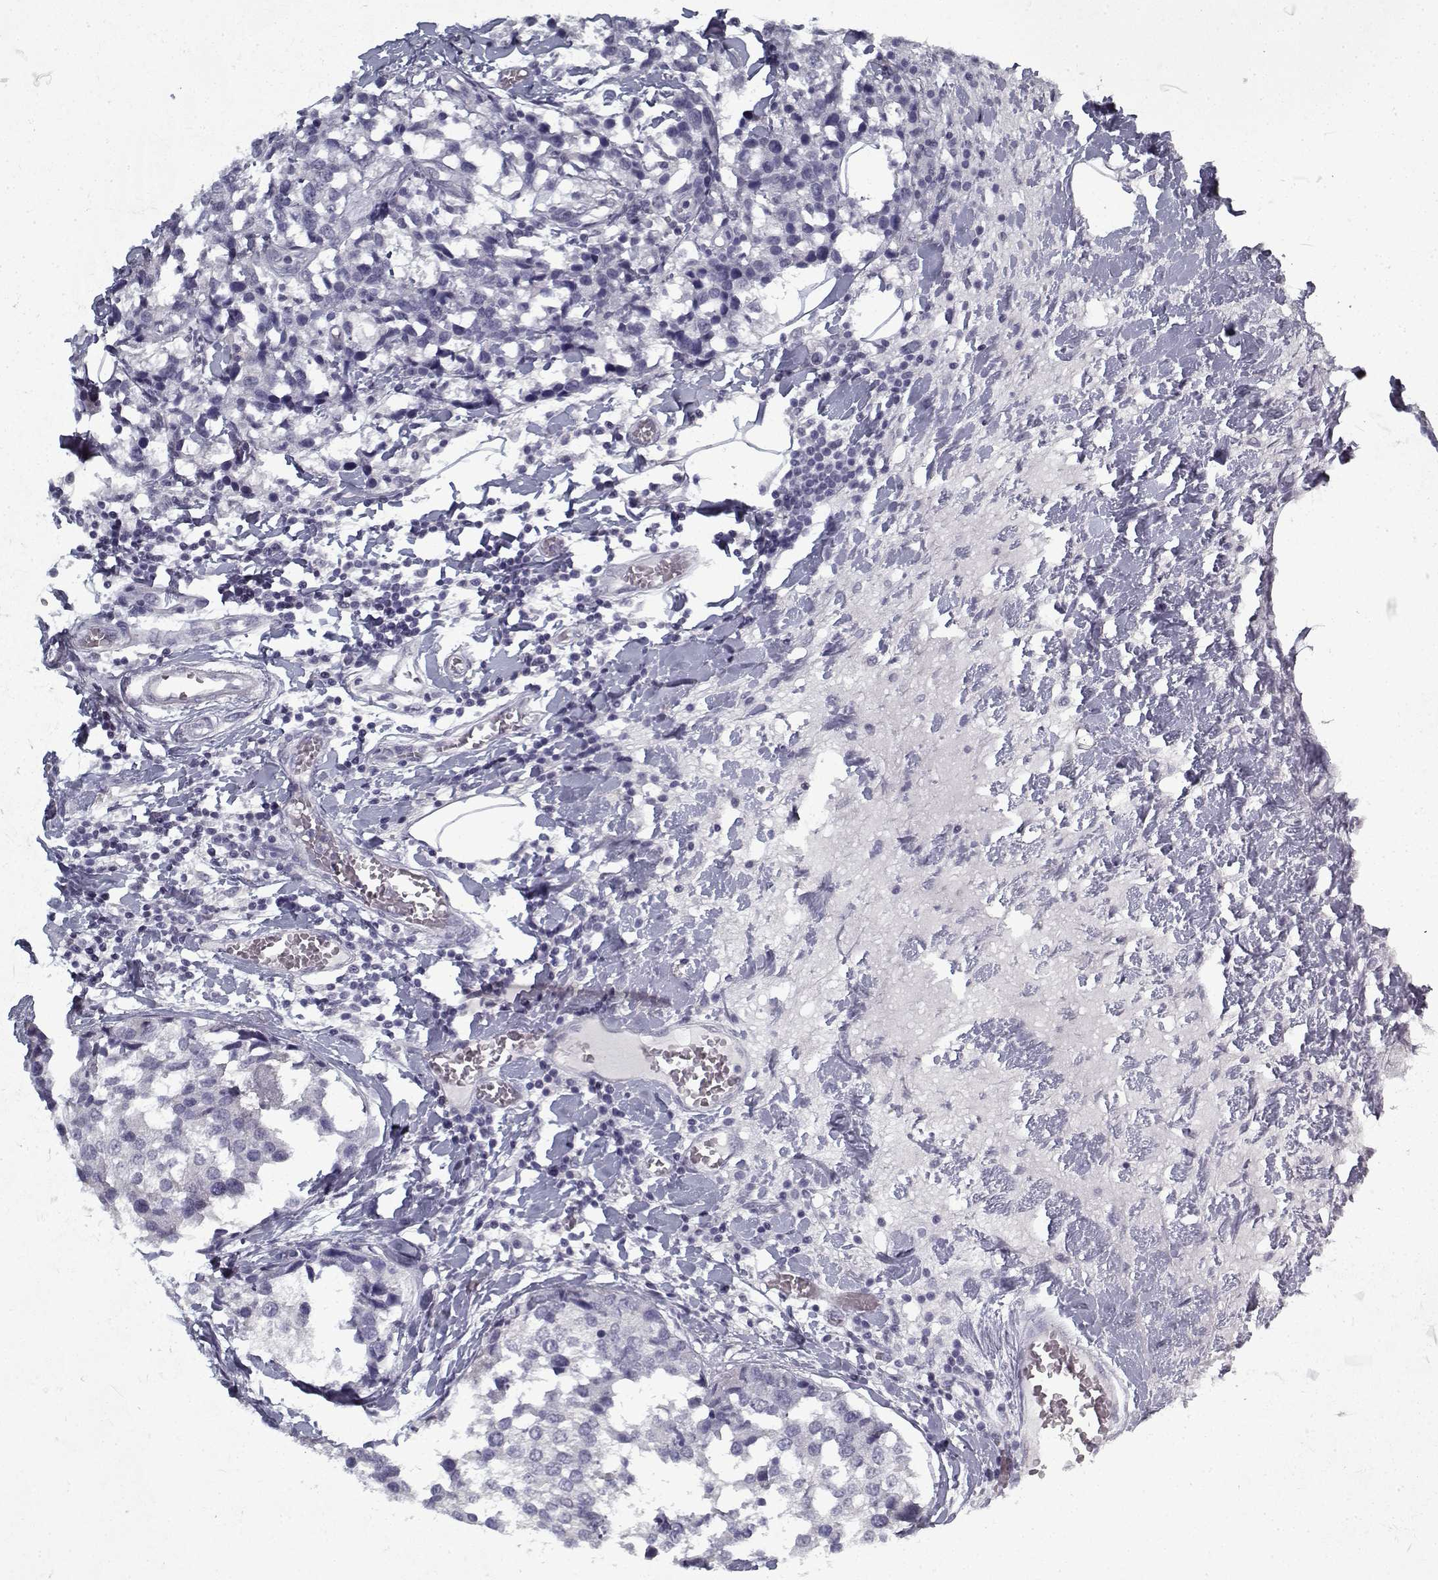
{"staining": {"intensity": "negative", "quantity": "none", "location": "none"}, "tissue": "breast cancer", "cell_type": "Tumor cells", "image_type": "cancer", "snomed": [{"axis": "morphology", "description": "Lobular carcinoma"}, {"axis": "topography", "description": "Breast"}], "caption": "This is an IHC micrograph of breast cancer. There is no expression in tumor cells.", "gene": "RNF32", "patient": {"sex": "female", "age": 59}}